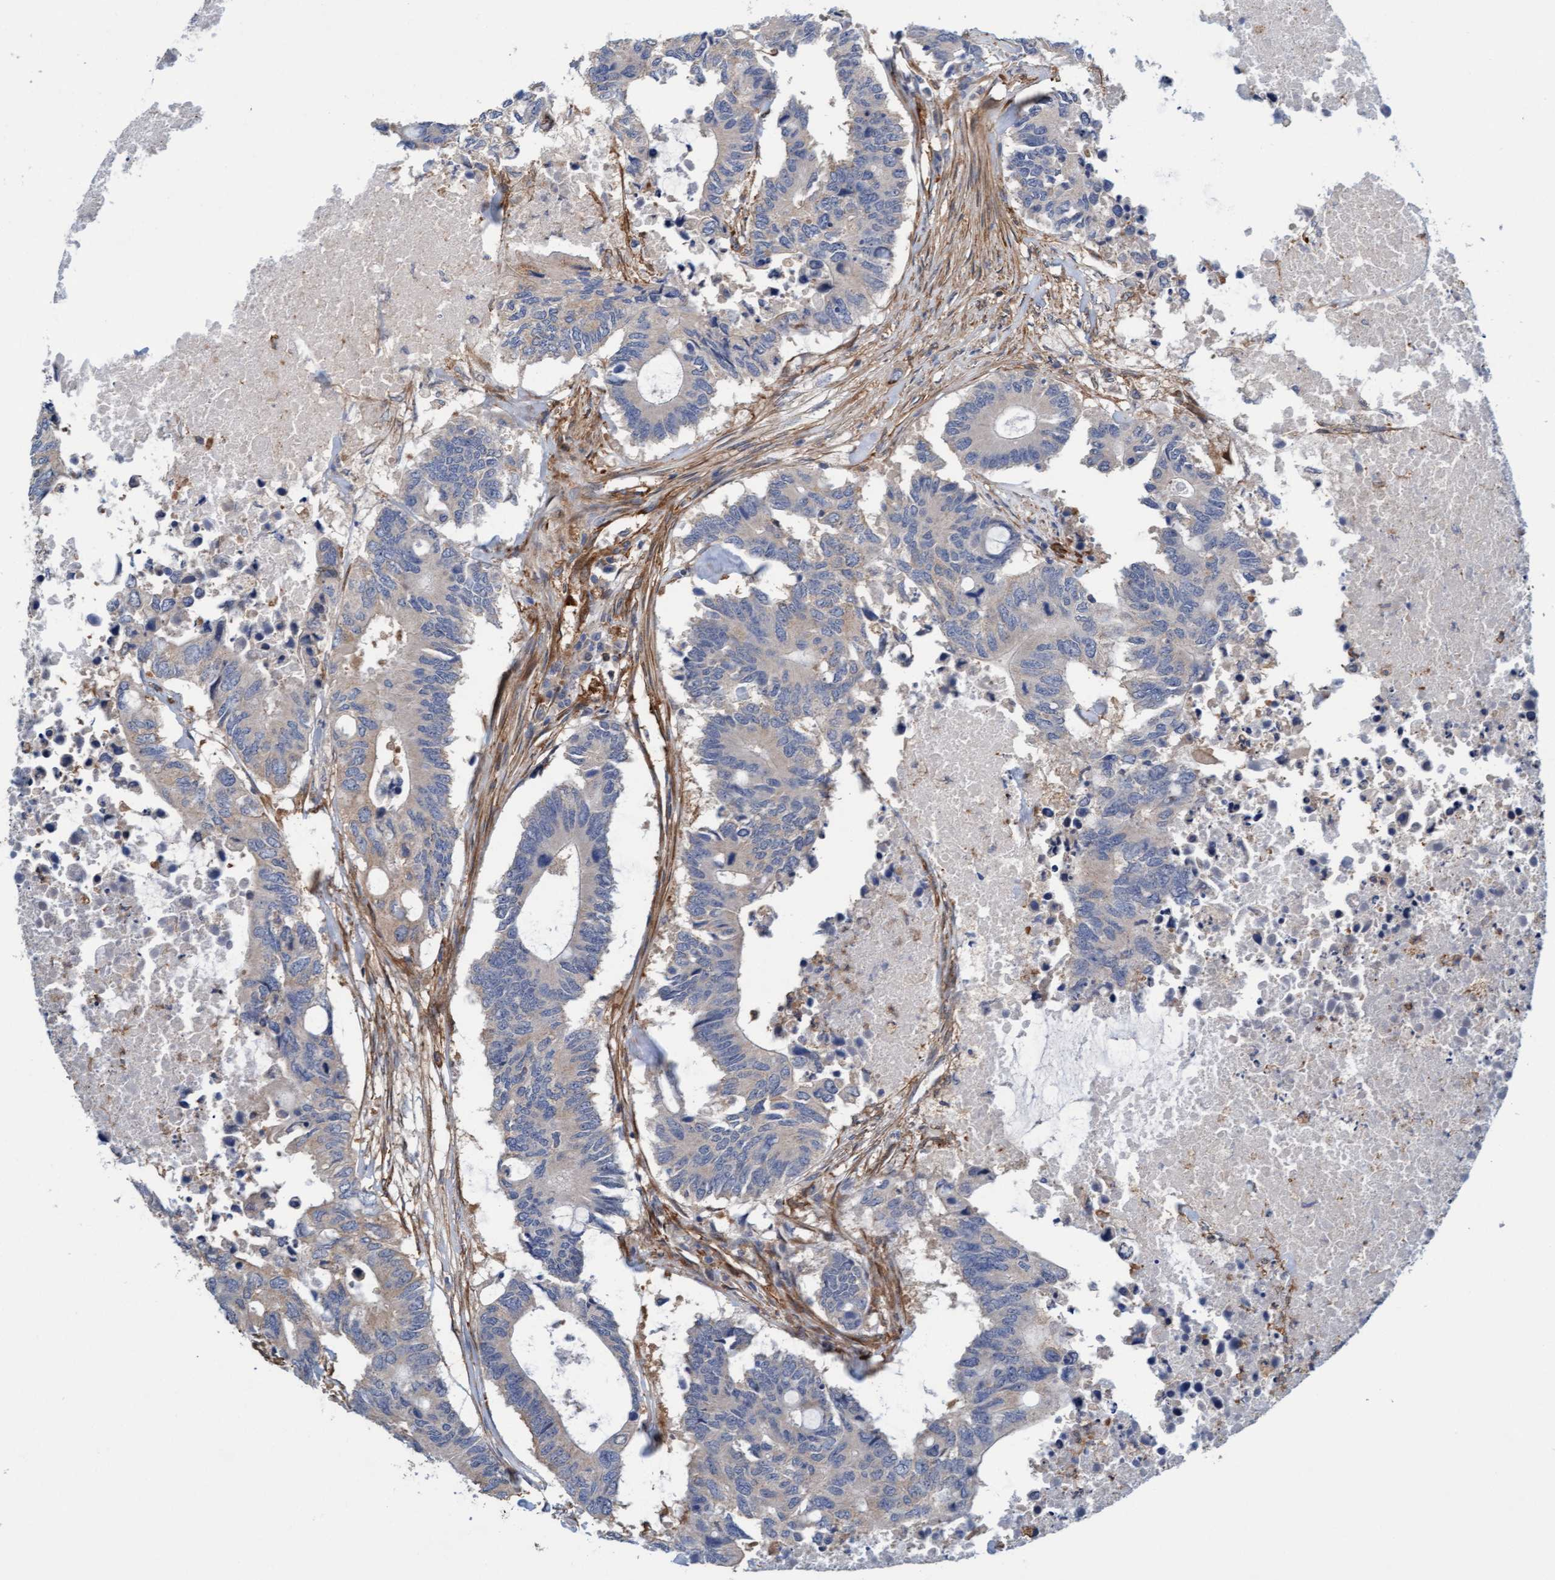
{"staining": {"intensity": "weak", "quantity": "25%-75%", "location": "cytoplasmic/membranous"}, "tissue": "colorectal cancer", "cell_type": "Tumor cells", "image_type": "cancer", "snomed": [{"axis": "morphology", "description": "Adenocarcinoma, NOS"}, {"axis": "topography", "description": "Colon"}], "caption": "Immunohistochemical staining of human colorectal adenocarcinoma exhibits low levels of weak cytoplasmic/membranous staining in about 25%-75% of tumor cells.", "gene": "FMNL3", "patient": {"sex": "male", "age": 71}}